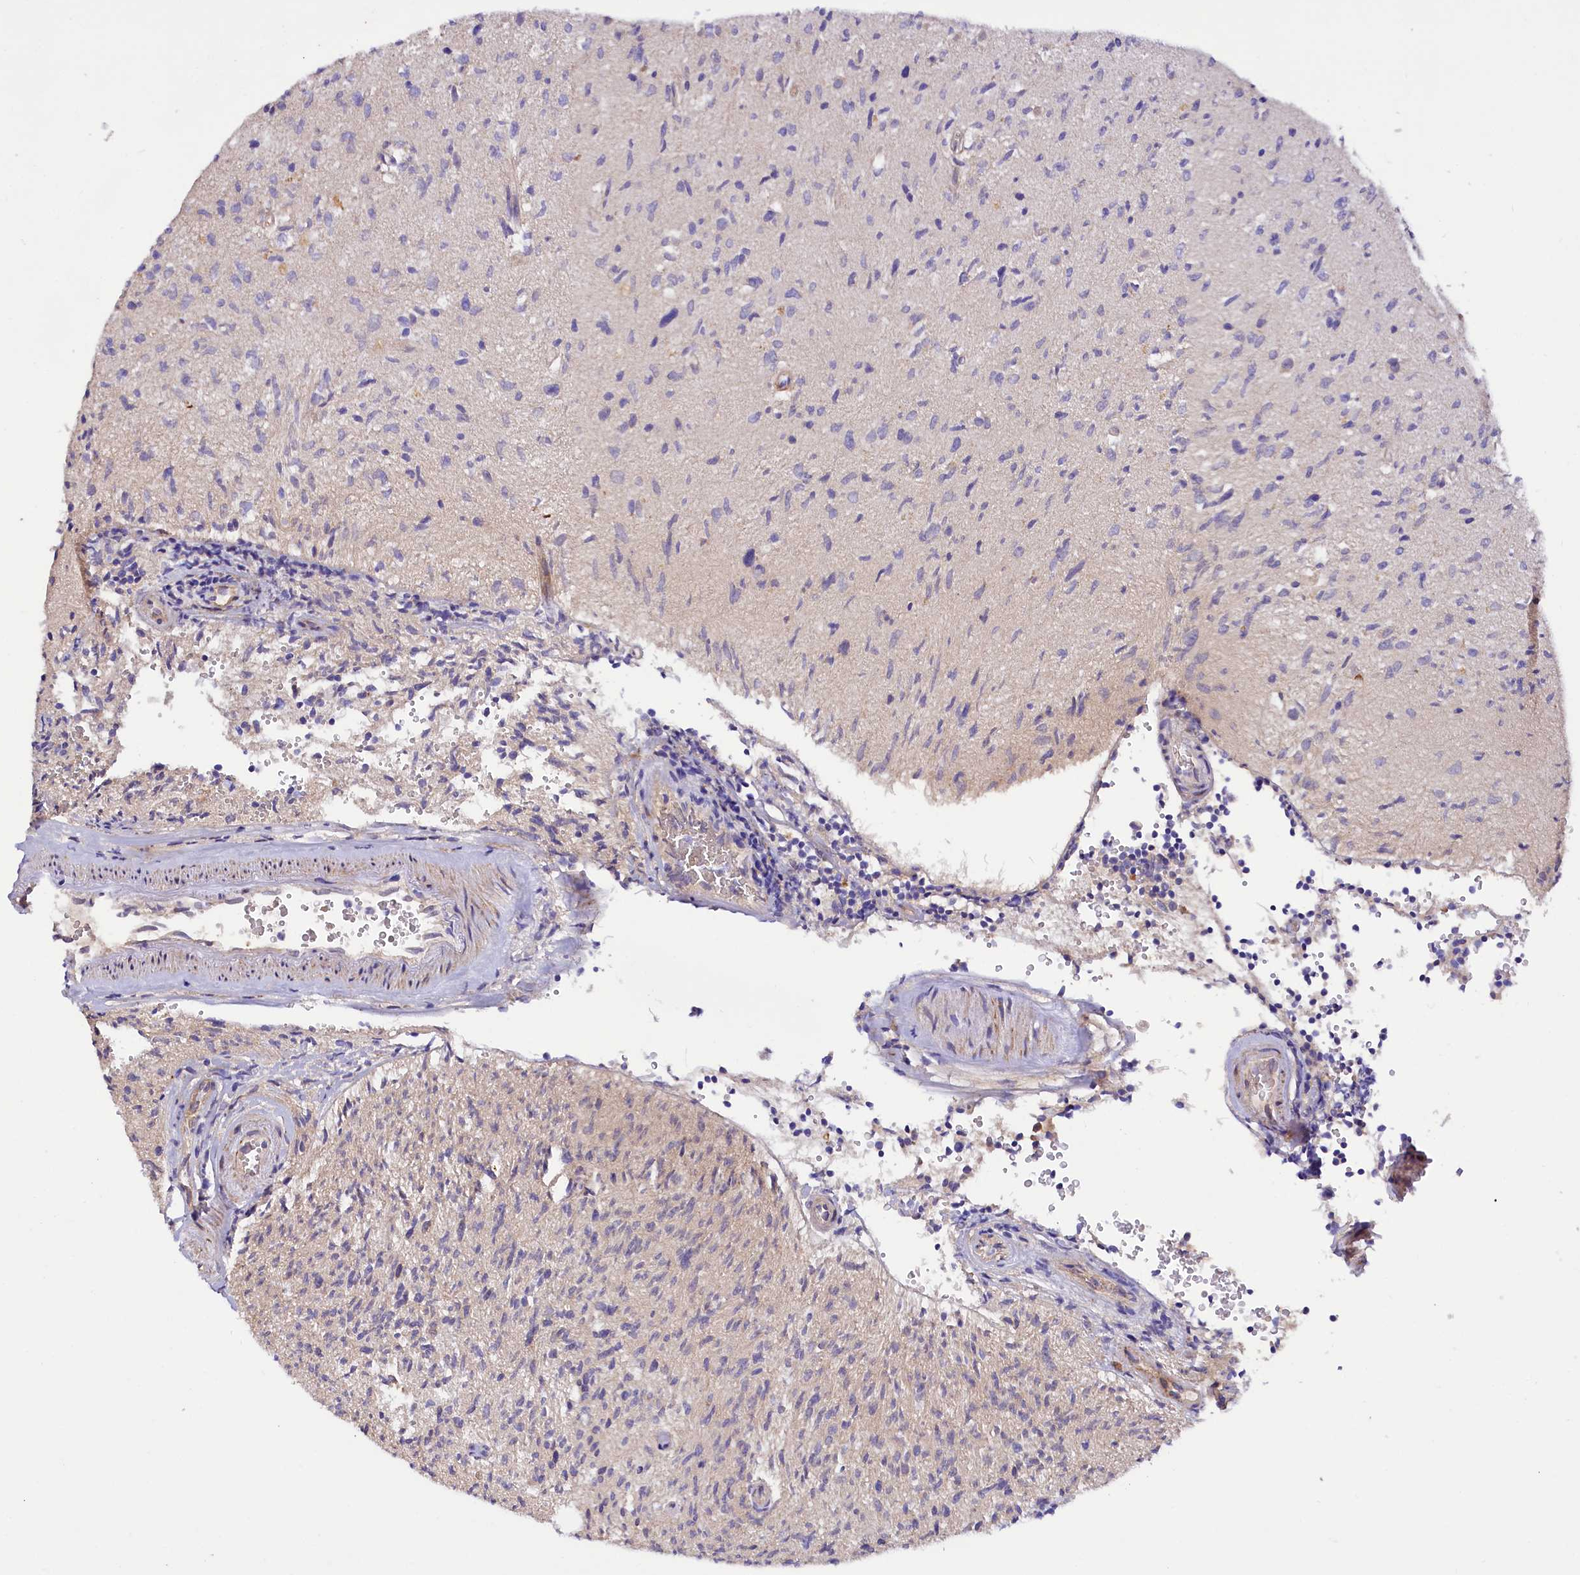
{"staining": {"intensity": "weak", "quantity": "<25%", "location": "cytoplasmic/membranous"}, "tissue": "glioma", "cell_type": "Tumor cells", "image_type": "cancer", "snomed": [{"axis": "morphology", "description": "Glioma, malignant, High grade"}, {"axis": "topography", "description": "Brain"}], "caption": "Glioma was stained to show a protein in brown. There is no significant positivity in tumor cells. (Brightfield microscopy of DAB (3,3'-diaminobenzidine) immunohistochemistry at high magnification).", "gene": "PDZRN3", "patient": {"sex": "female", "age": 57}}